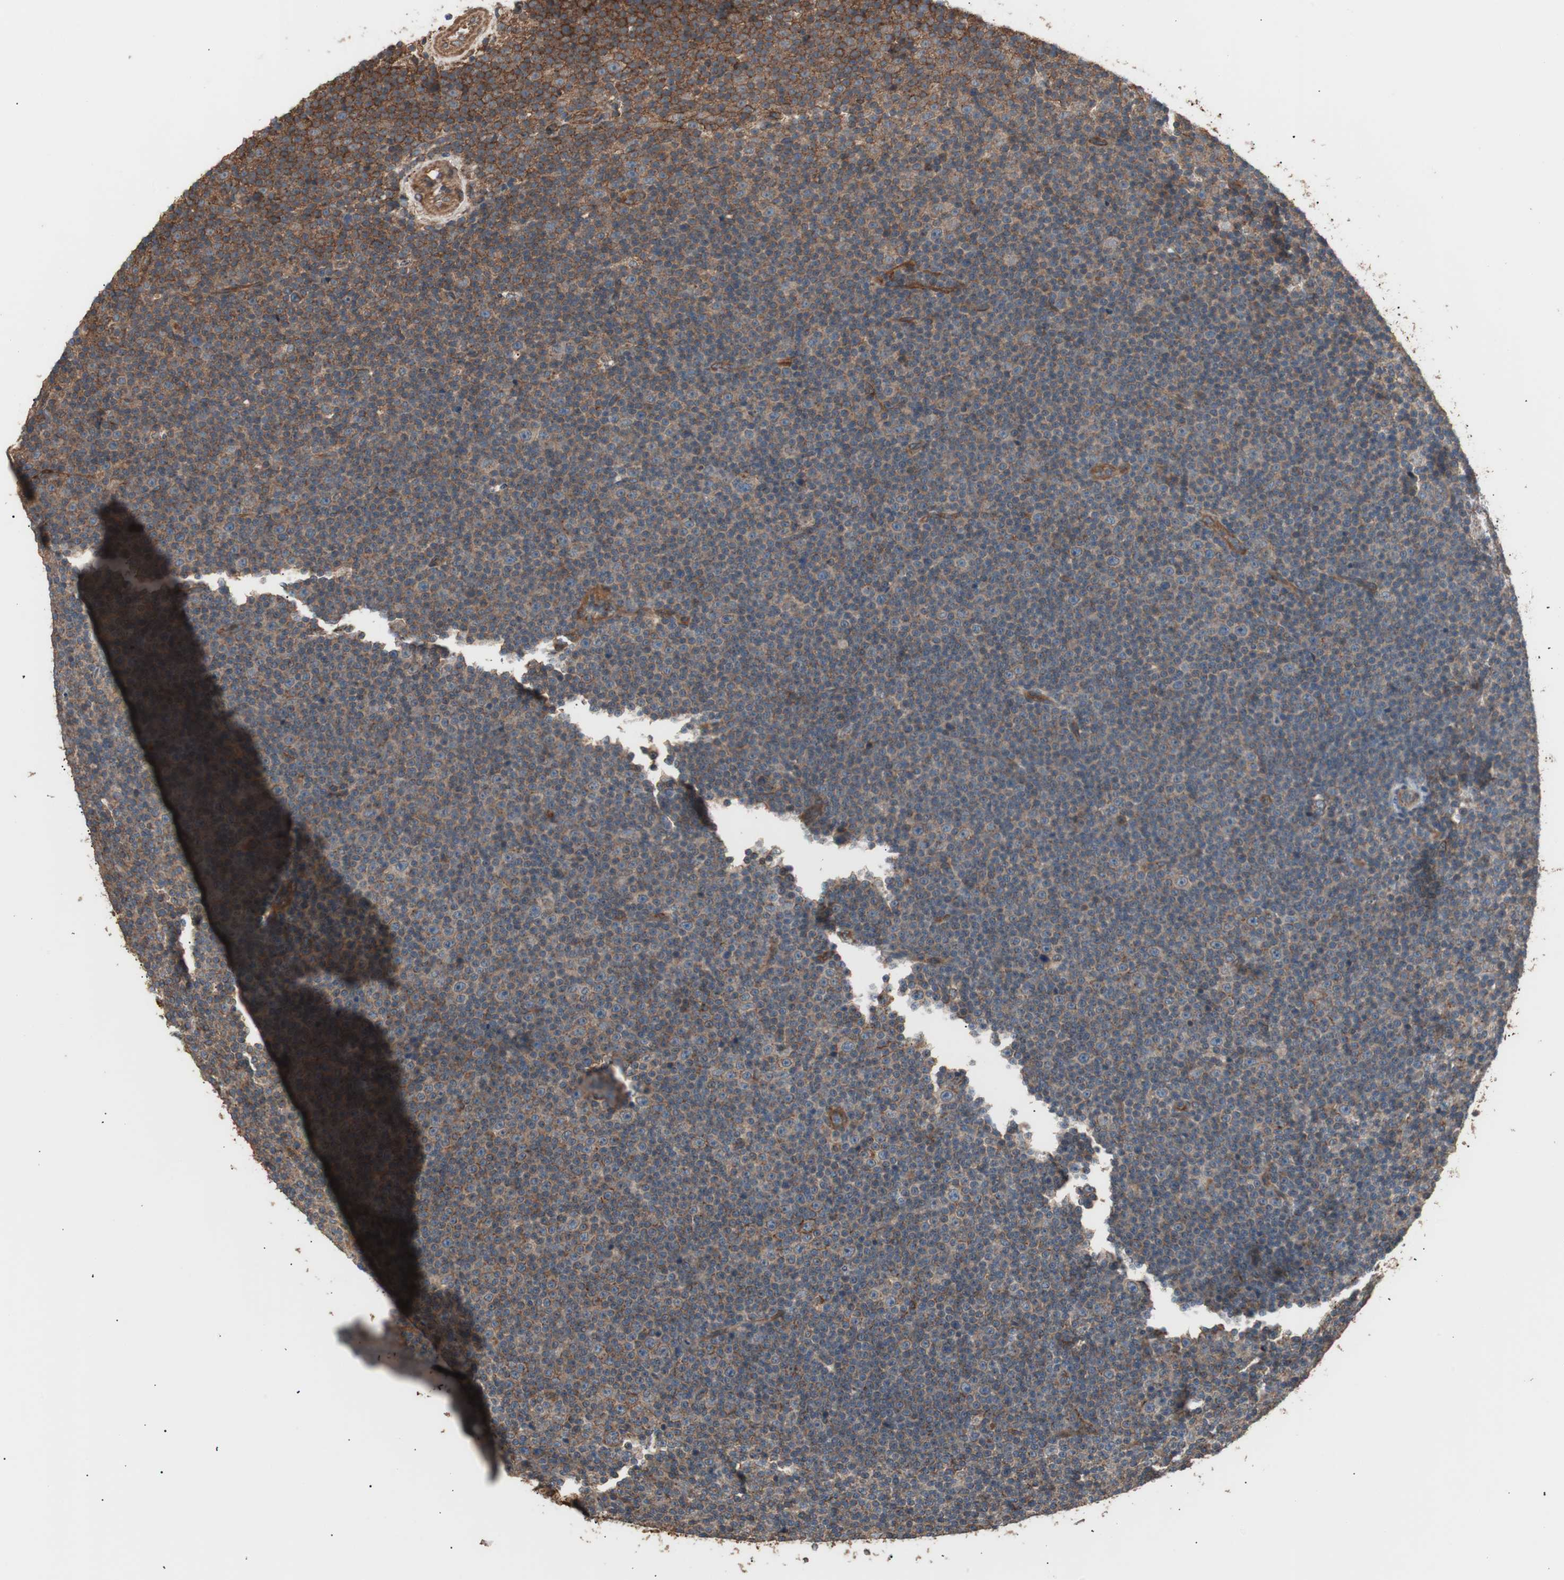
{"staining": {"intensity": "weak", "quantity": ">75%", "location": "cytoplasmic/membranous"}, "tissue": "lymphoma", "cell_type": "Tumor cells", "image_type": "cancer", "snomed": [{"axis": "morphology", "description": "Malignant lymphoma, non-Hodgkin's type, Low grade"}, {"axis": "topography", "description": "Lymph node"}], "caption": "The histopathology image displays immunohistochemical staining of low-grade malignant lymphoma, non-Hodgkin's type. There is weak cytoplasmic/membranous positivity is identified in about >75% of tumor cells. Immunohistochemistry stains the protein of interest in brown and the nuclei are stained blue.", "gene": "LZTS1", "patient": {"sex": "female", "age": 67}}